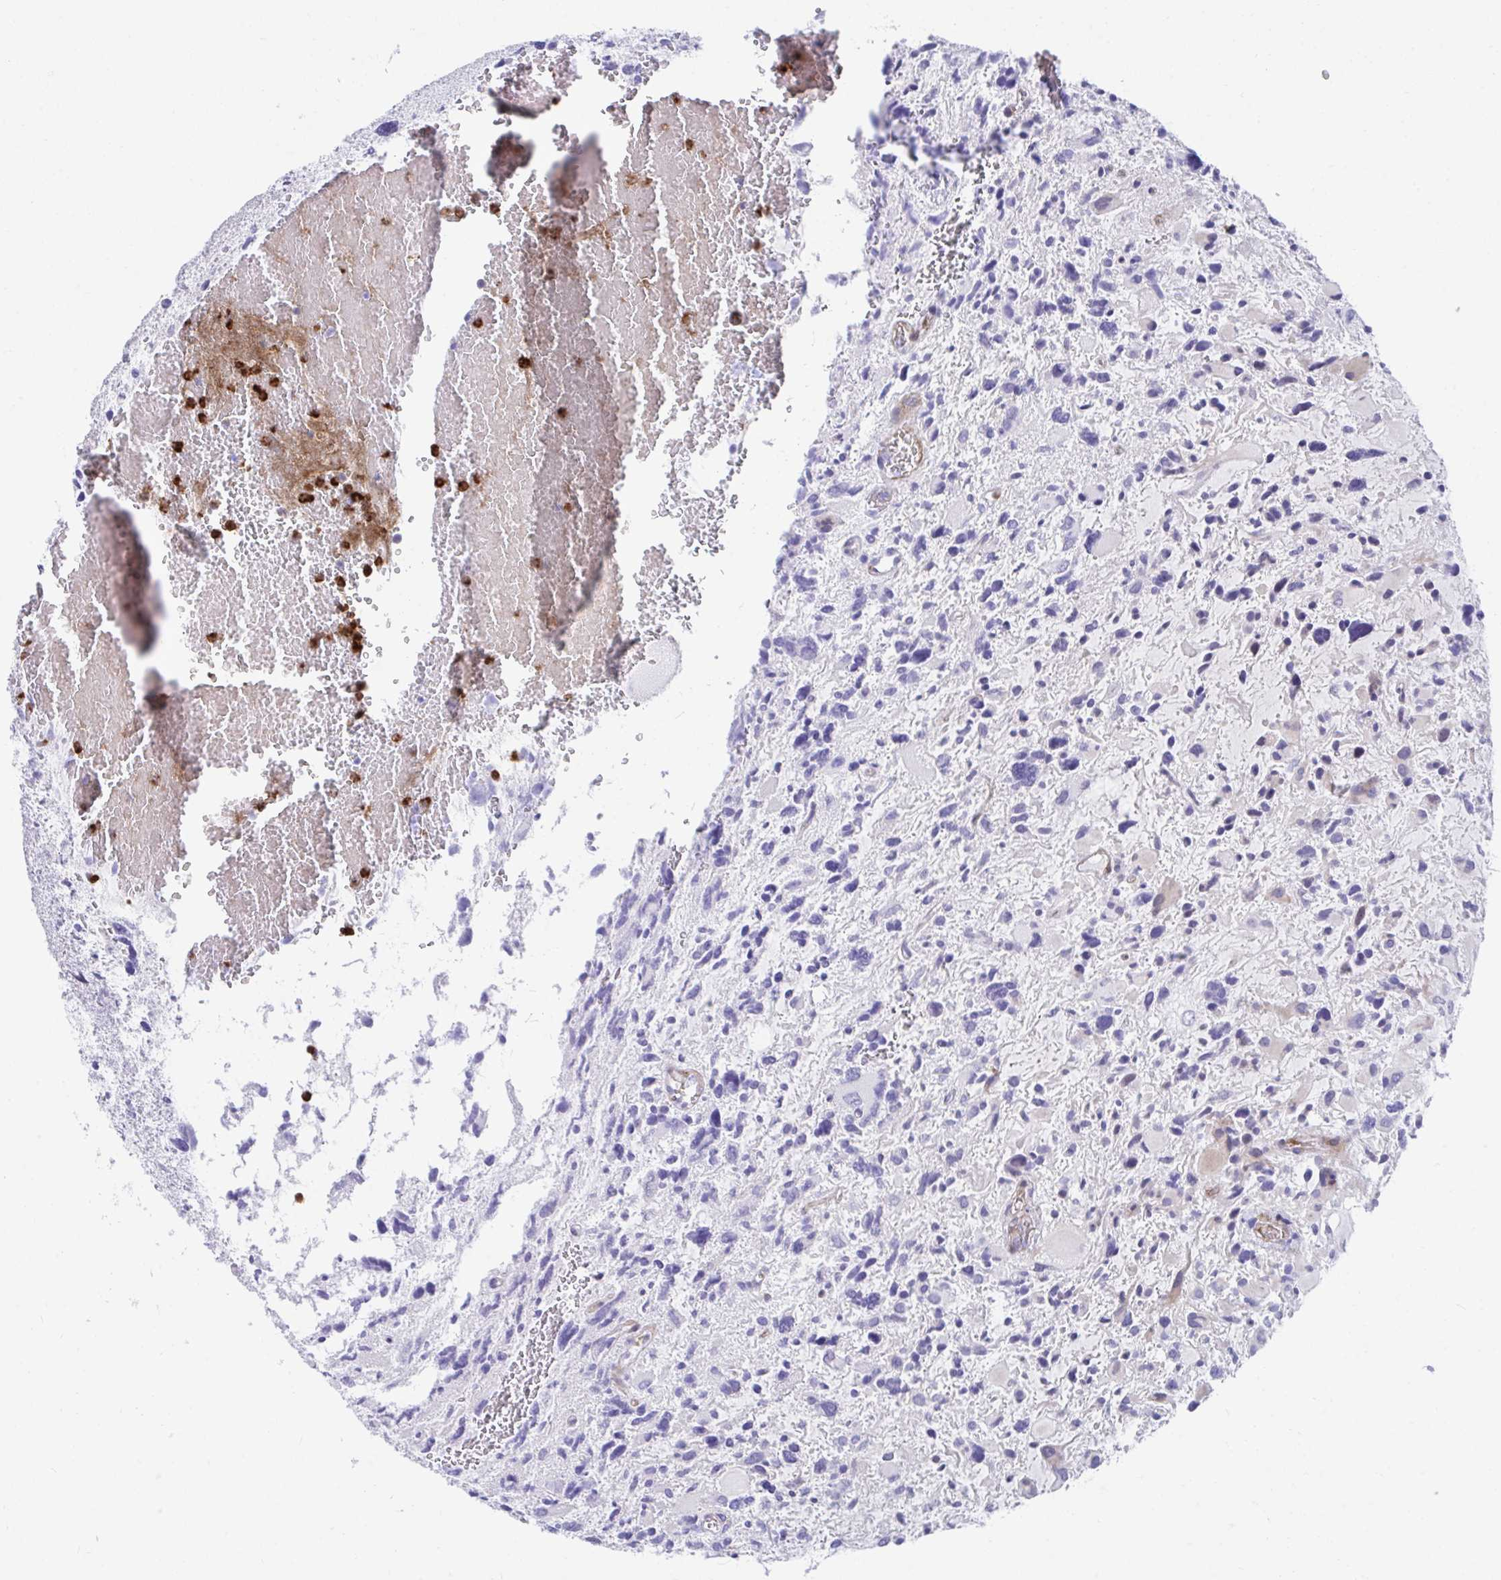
{"staining": {"intensity": "negative", "quantity": "none", "location": "none"}, "tissue": "glioma", "cell_type": "Tumor cells", "image_type": "cancer", "snomed": [{"axis": "morphology", "description": "Glioma, malignant, High grade"}, {"axis": "topography", "description": "Brain"}], "caption": "The image displays no staining of tumor cells in malignant glioma (high-grade). (DAB IHC visualized using brightfield microscopy, high magnification).", "gene": "CSTB", "patient": {"sex": "female", "age": 11}}